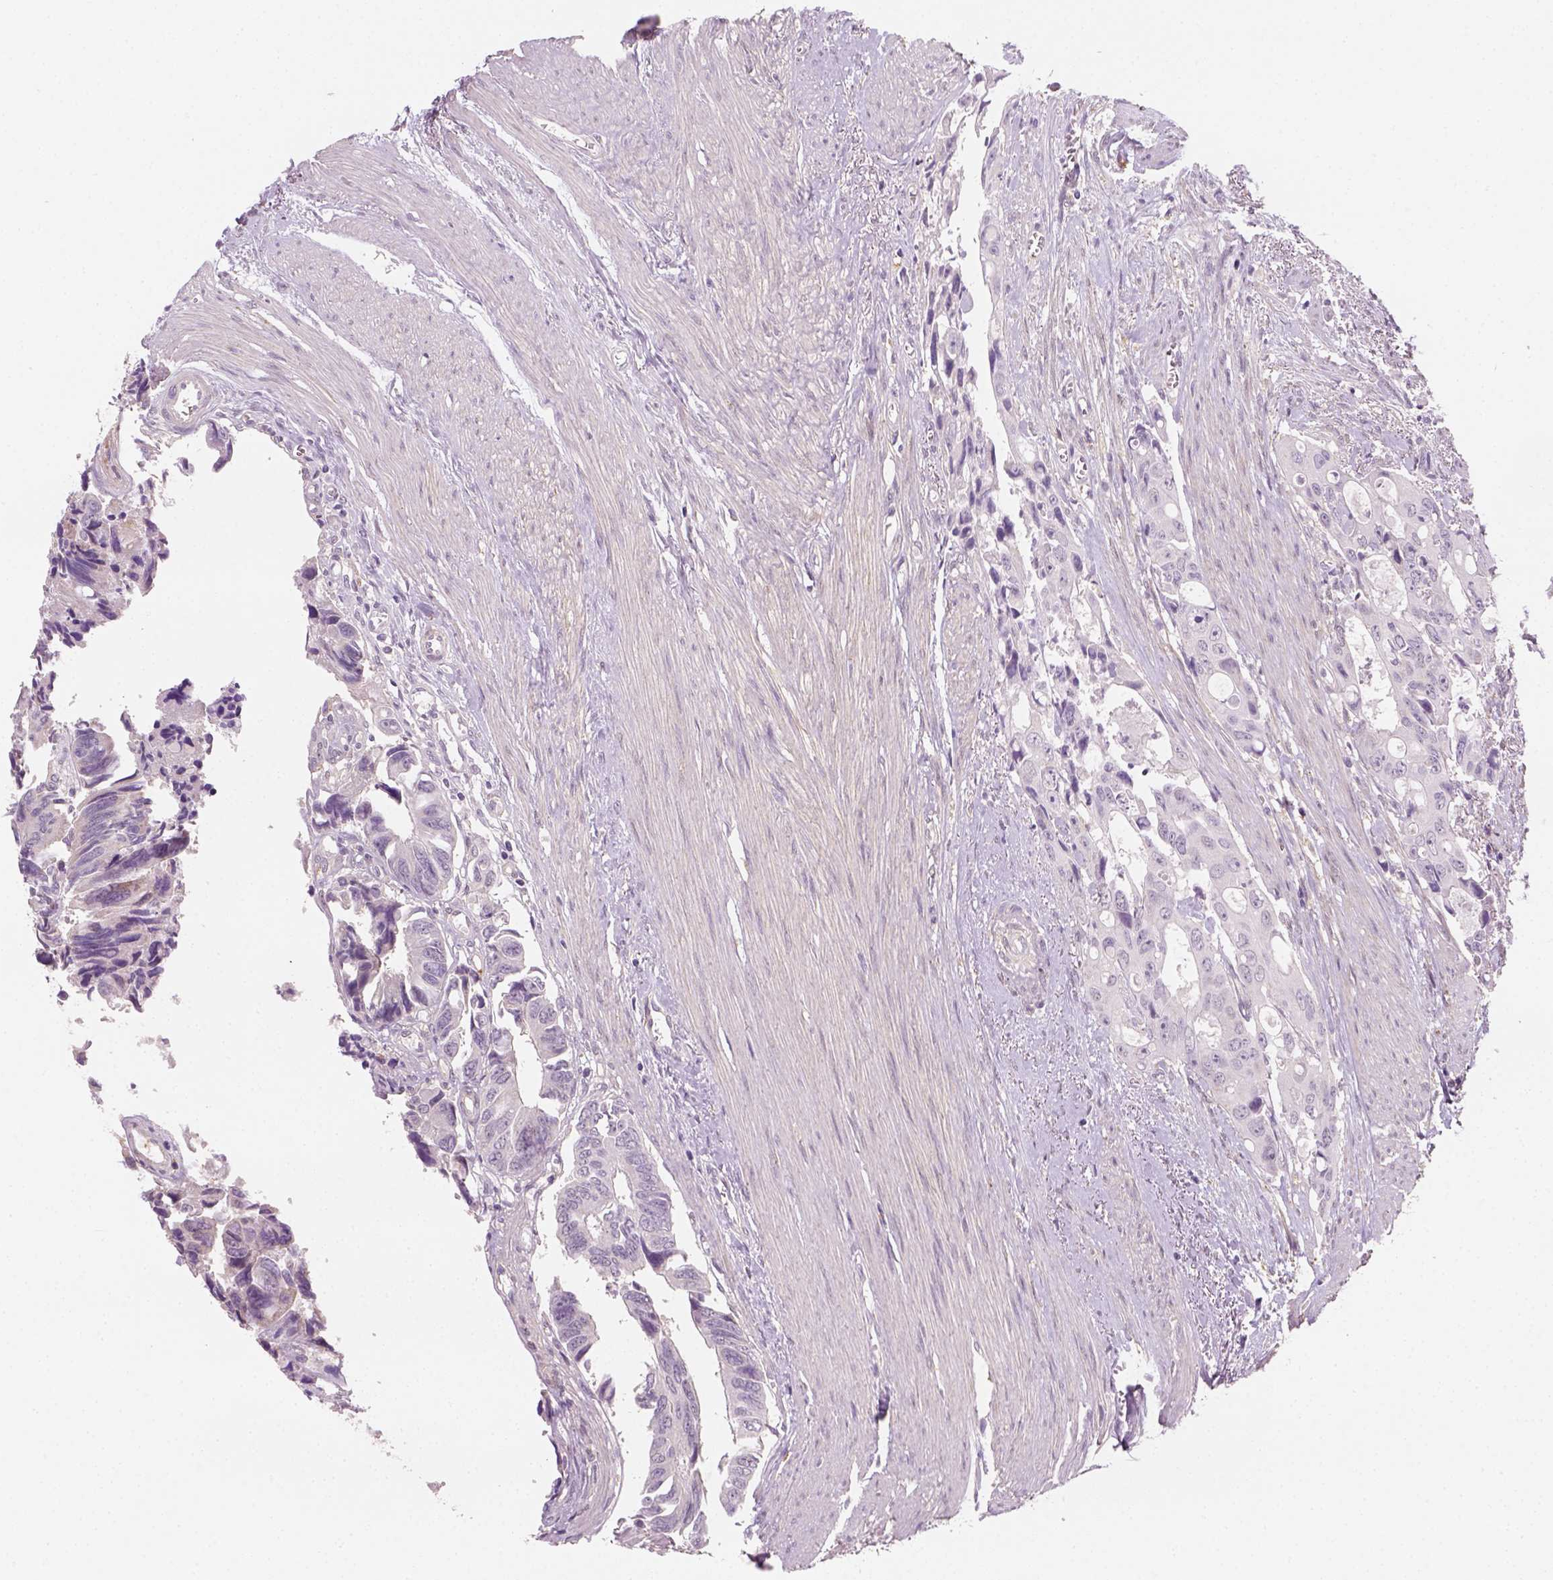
{"staining": {"intensity": "negative", "quantity": "none", "location": "none"}, "tissue": "colorectal cancer", "cell_type": "Tumor cells", "image_type": "cancer", "snomed": [{"axis": "morphology", "description": "Adenocarcinoma, NOS"}, {"axis": "topography", "description": "Rectum"}], "caption": "Immunohistochemistry (IHC) image of colorectal cancer (adenocarcinoma) stained for a protein (brown), which demonstrates no expression in tumor cells.", "gene": "FAM163B", "patient": {"sex": "male", "age": 76}}